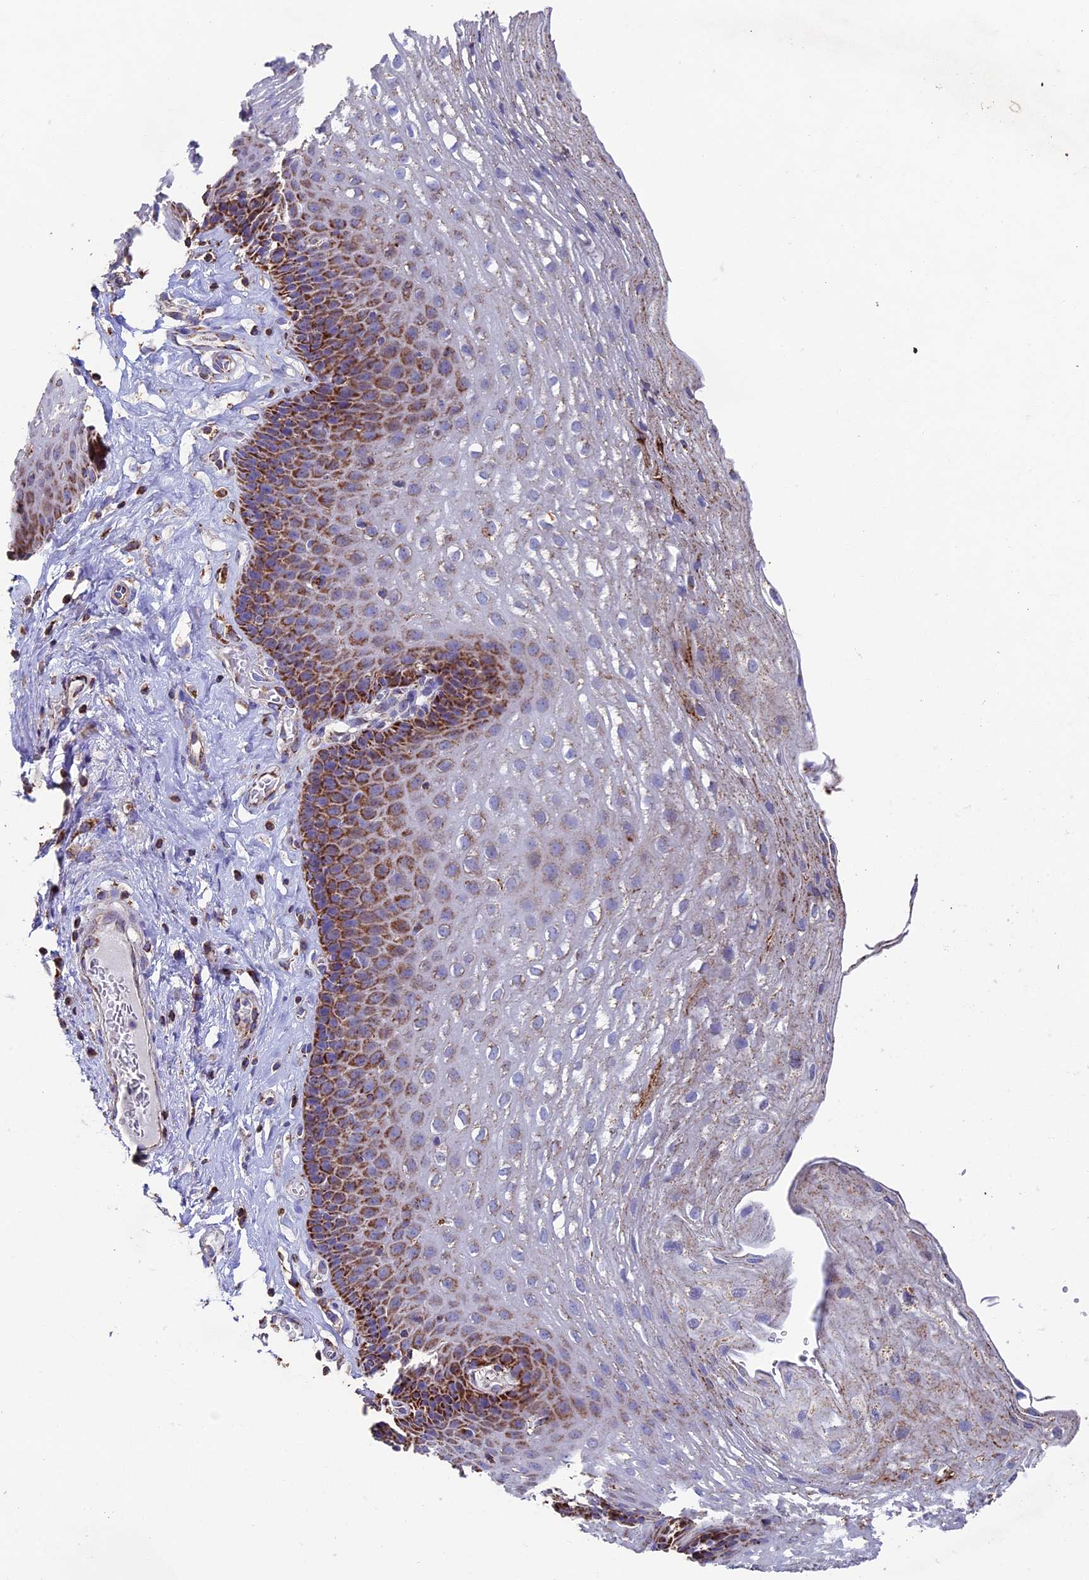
{"staining": {"intensity": "strong", "quantity": ">75%", "location": "cytoplasmic/membranous"}, "tissue": "esophagus", "cell_type": "Squamous epithelial cells", "image_type": "normal", "snomed": [{"axis": "morphology", "description": "Normal tissue, NOS"}, {"axis": "topography", "description": "Esophagus"}], "caption": "Immunohistochemical staining of unremarkable human esophagus reveals strong cytoplasmic/membranous protein positivity in about >75% of squamous epithelial cells.", "gene": "ADAT1", "patient": {"sex": "female", "age": 66}}